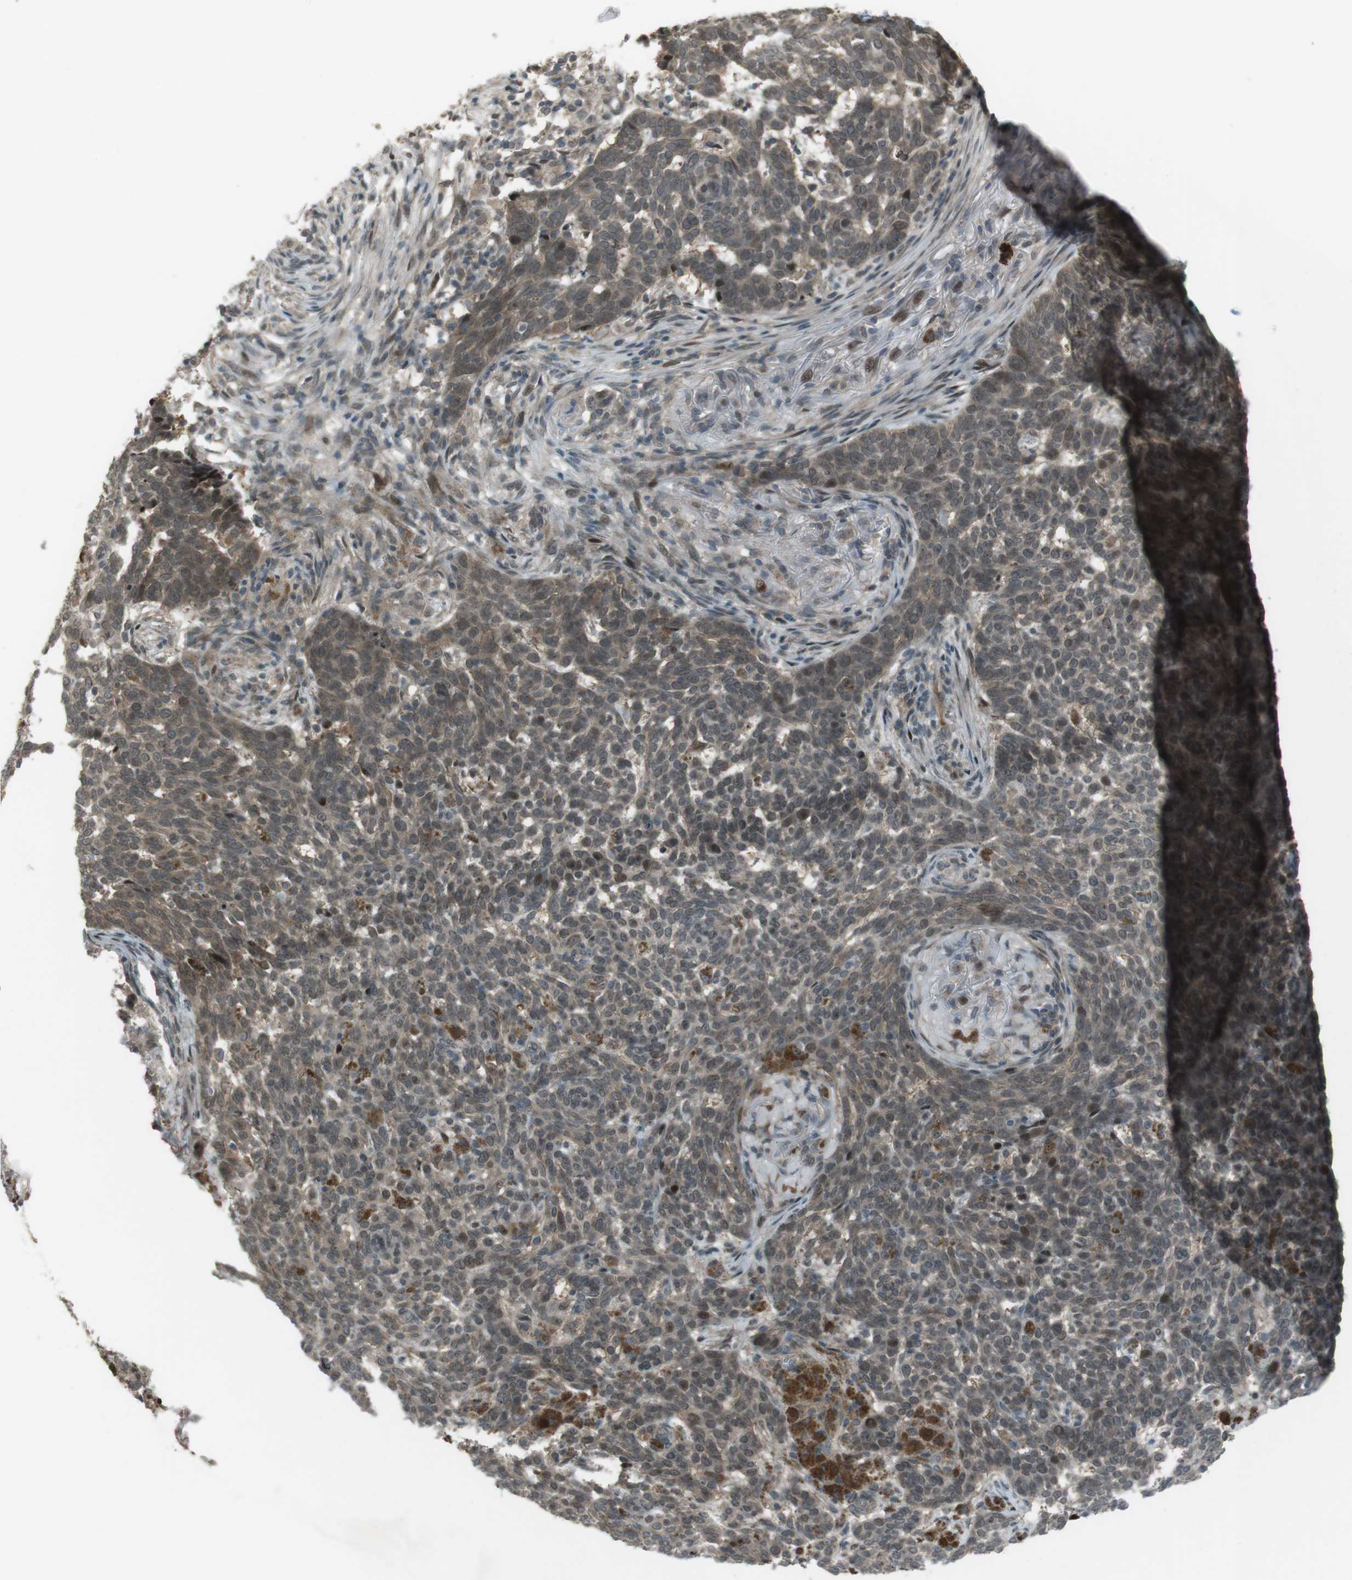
{"staining": {"intensity": "weak", "quantity": ">75%", "location": "cytoplasmic/membranous,nuclear"}, "tissue": "skin cancer", "cell_type": "Tumor cells", "image_type": "cancer", "snomed": [{"axis": "morphology", "description": "Basal cell carcinoma"}, {"axis": "topography", "description": "Skin"}], "caption": "This photomicrograph shows IHC staining of human basal cell carcinoma (skin), with low weak cytoplasmic/membranous and nuclear expression in about >75% of tumor cells.", "gene": "SLITRK5", "patient": {"sex": "male", "age": 85}}